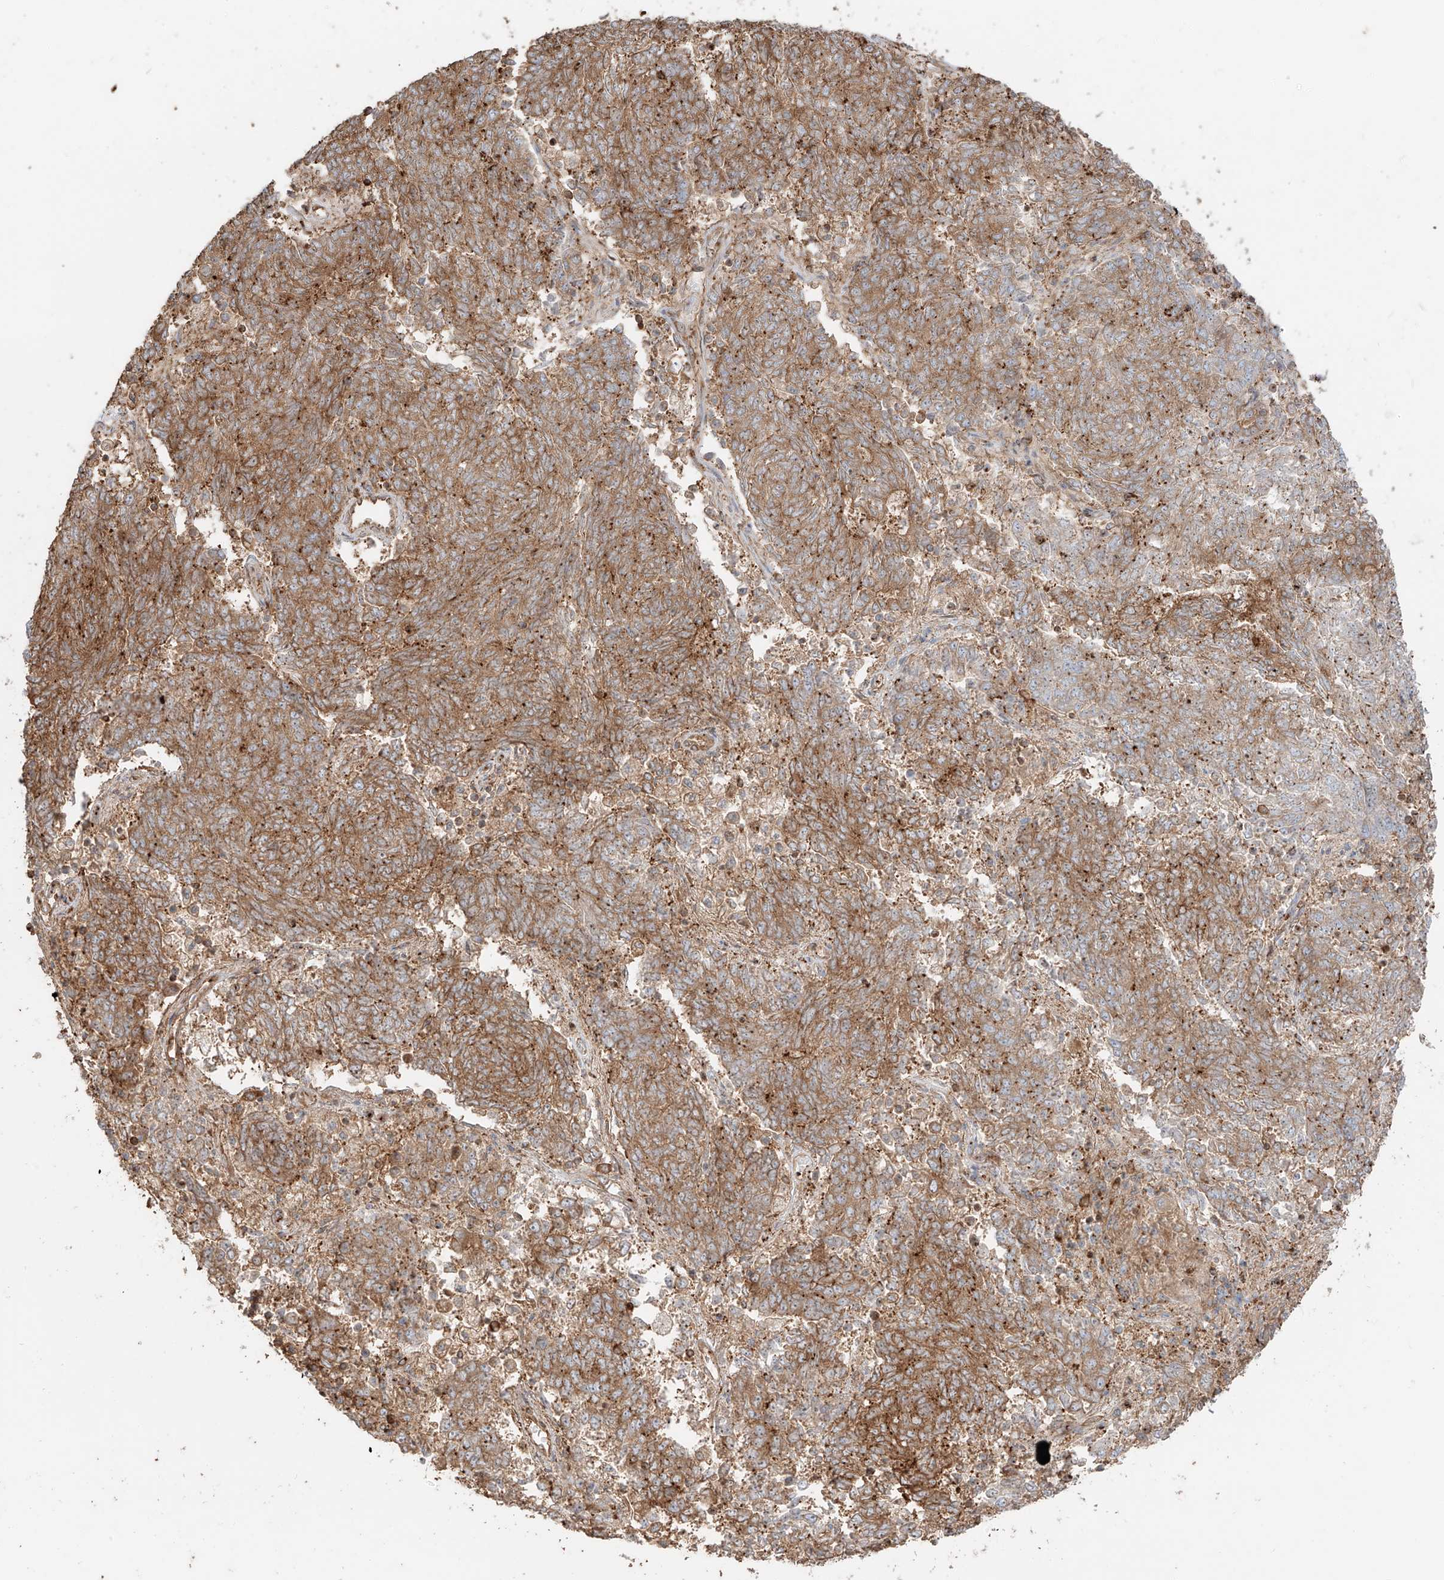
{"staining": {"intensity": "moderate", "quantity": ">75%", "location": "cytoplasmic/membranous"}, "tissue": "endometrial cancer", "cell_type": "Tumor cells", "image_type": "cancer", "snomed": [{"axis": "morphology", "description": "Adenocarcinoma, NOS"}, {"axis": "topography", "description": "Endometrium"}], "caption": "Immunohistochemistry of adenocarcinoma (endometrial) demonstrates medium levels of moderate cytoplasmic/membranous expression in approximately >75% of tumor cells.", "gene": "SNX9", "patient": {"sex": "female", "age": 80}}